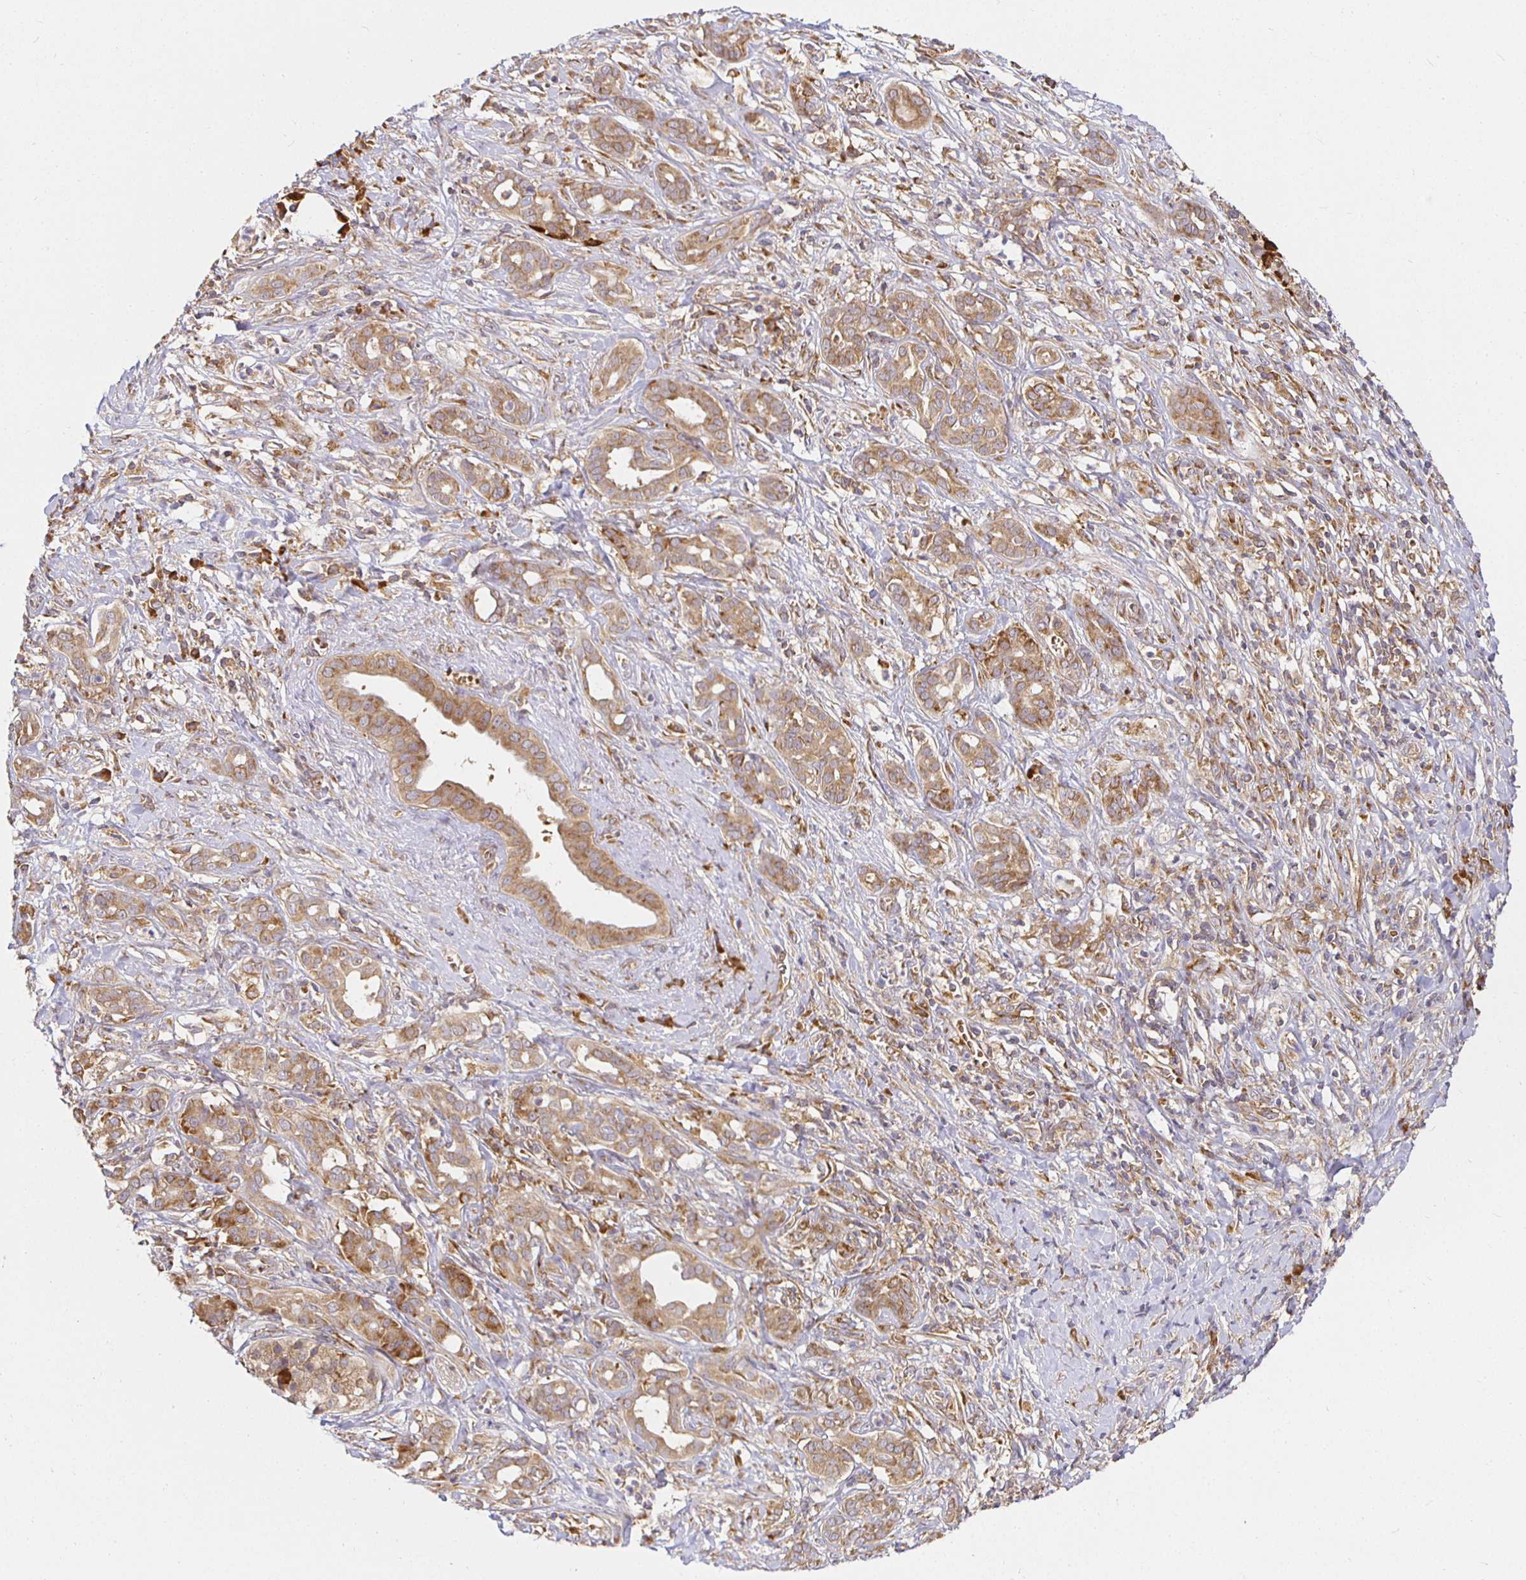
{"staining": {"intensity": "moderate", "quantity": ">75%", "location": "cytoplasmic/membranous"}, "tissue": "pancreatic cancer", "cell_type": "Tumor cells", "image_type": "cancer", "snomed": [{"axis": "morphology", "description": "Adenocarcinoma, NOS"}, {"axis": "topography", "description": "Pancreas"}], "caption": "Human pancreatic cancer stained for a protein (brown) demonstrates moderate cytoplasmic/membranous positive positivity in about >75% of tumor cells.", "gene": "IRAK1", "patient": {"sex": "male", "age": 61}}